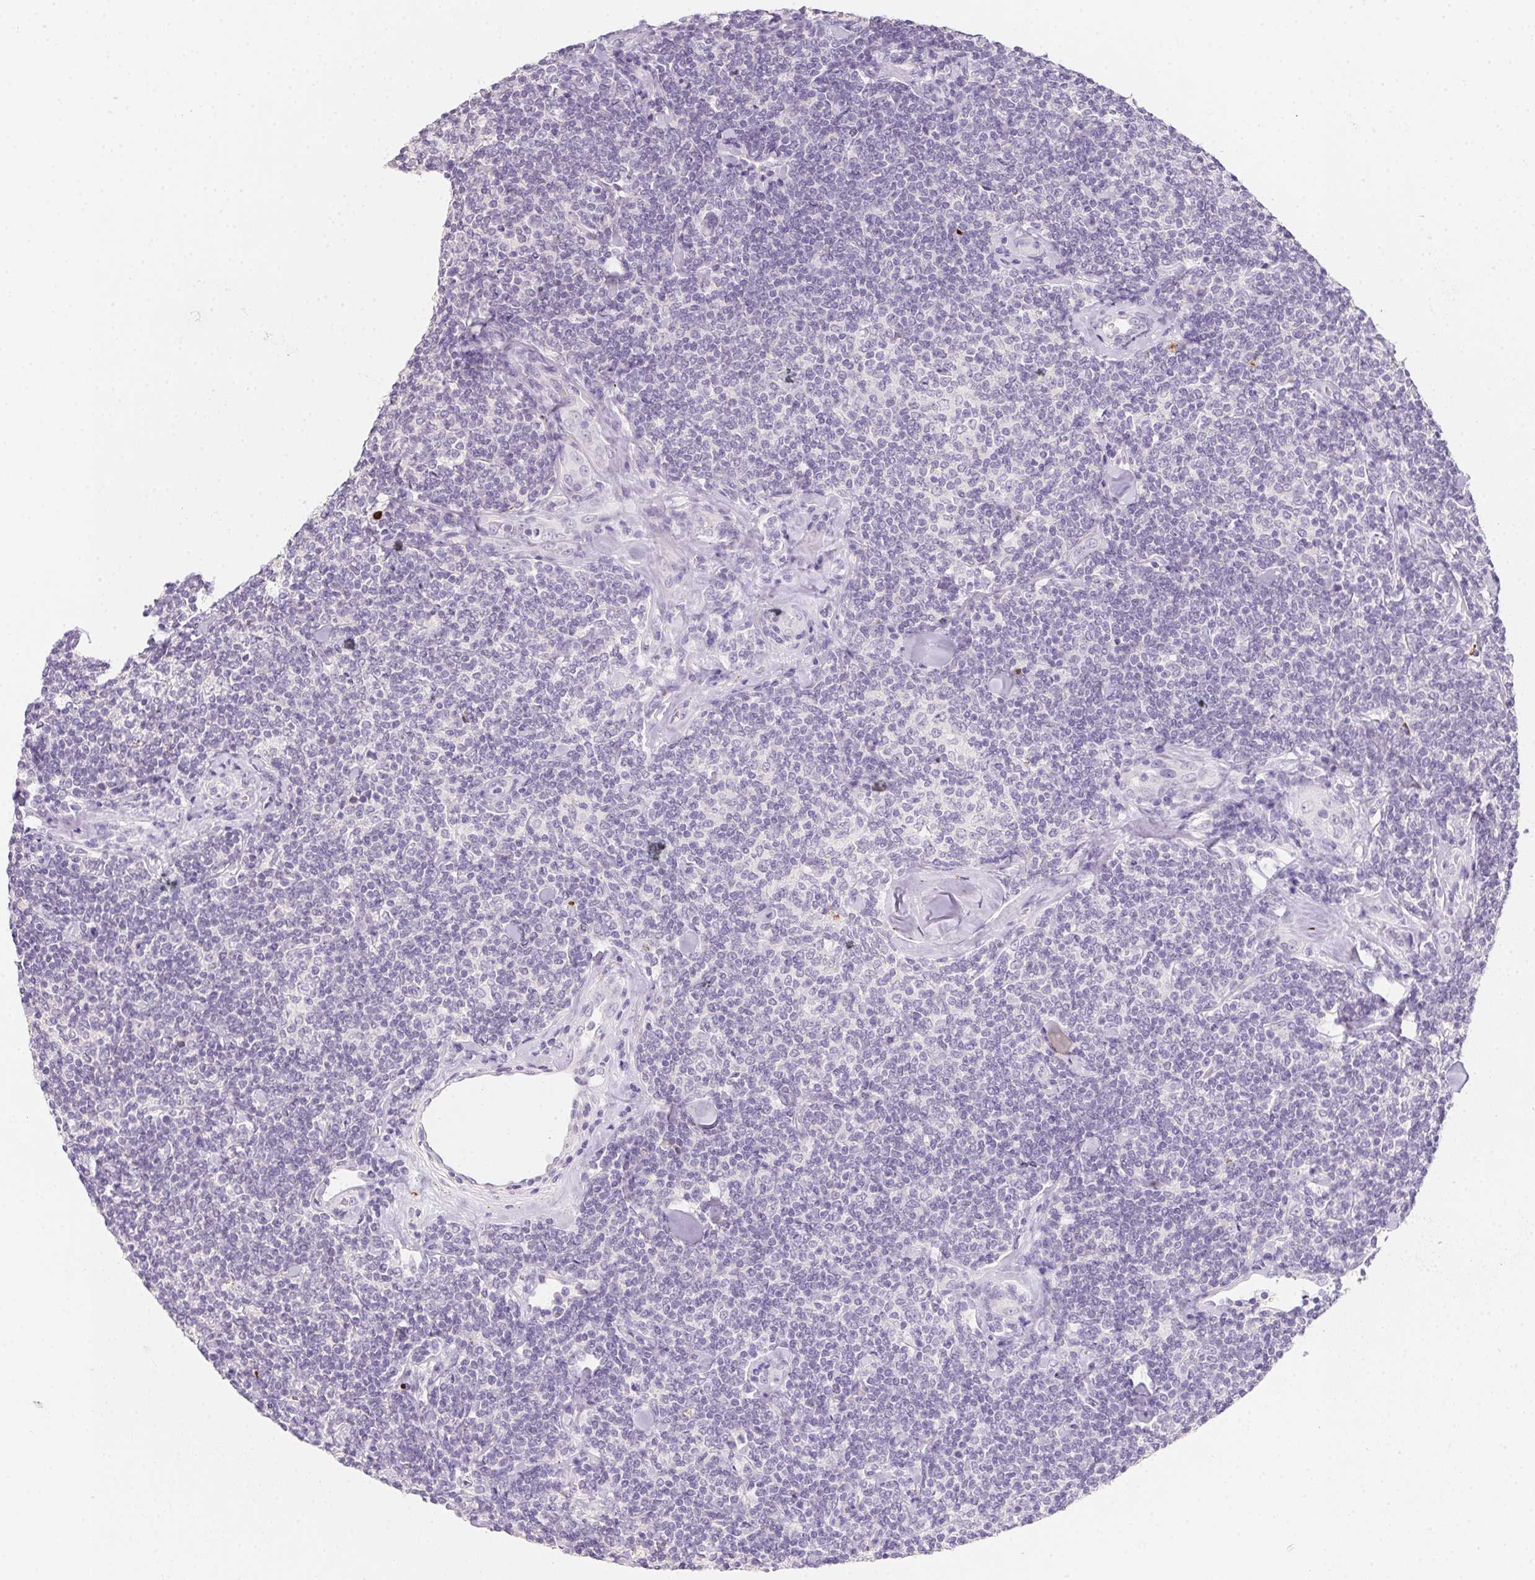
{"staining": {"intensity": "negative", "quantity": "none", "location": "none"}, "tissue": "lymphoma", "cell_type": "Tumor cells", "image_type": "cancer", "snomed": [{"axis": "morphology", "description": "Malignant lymphoma, non-Hodgkin's type, Low grade"}, {"axis": "topography", "description": "Lymph node"}], "caption": "There is no significant staining in tumor cells of malignant lymphoma, non-Hodgkin's type (low-grade).", "gene": "MYL4", "patient": {"sex": "female", "age": 56}}